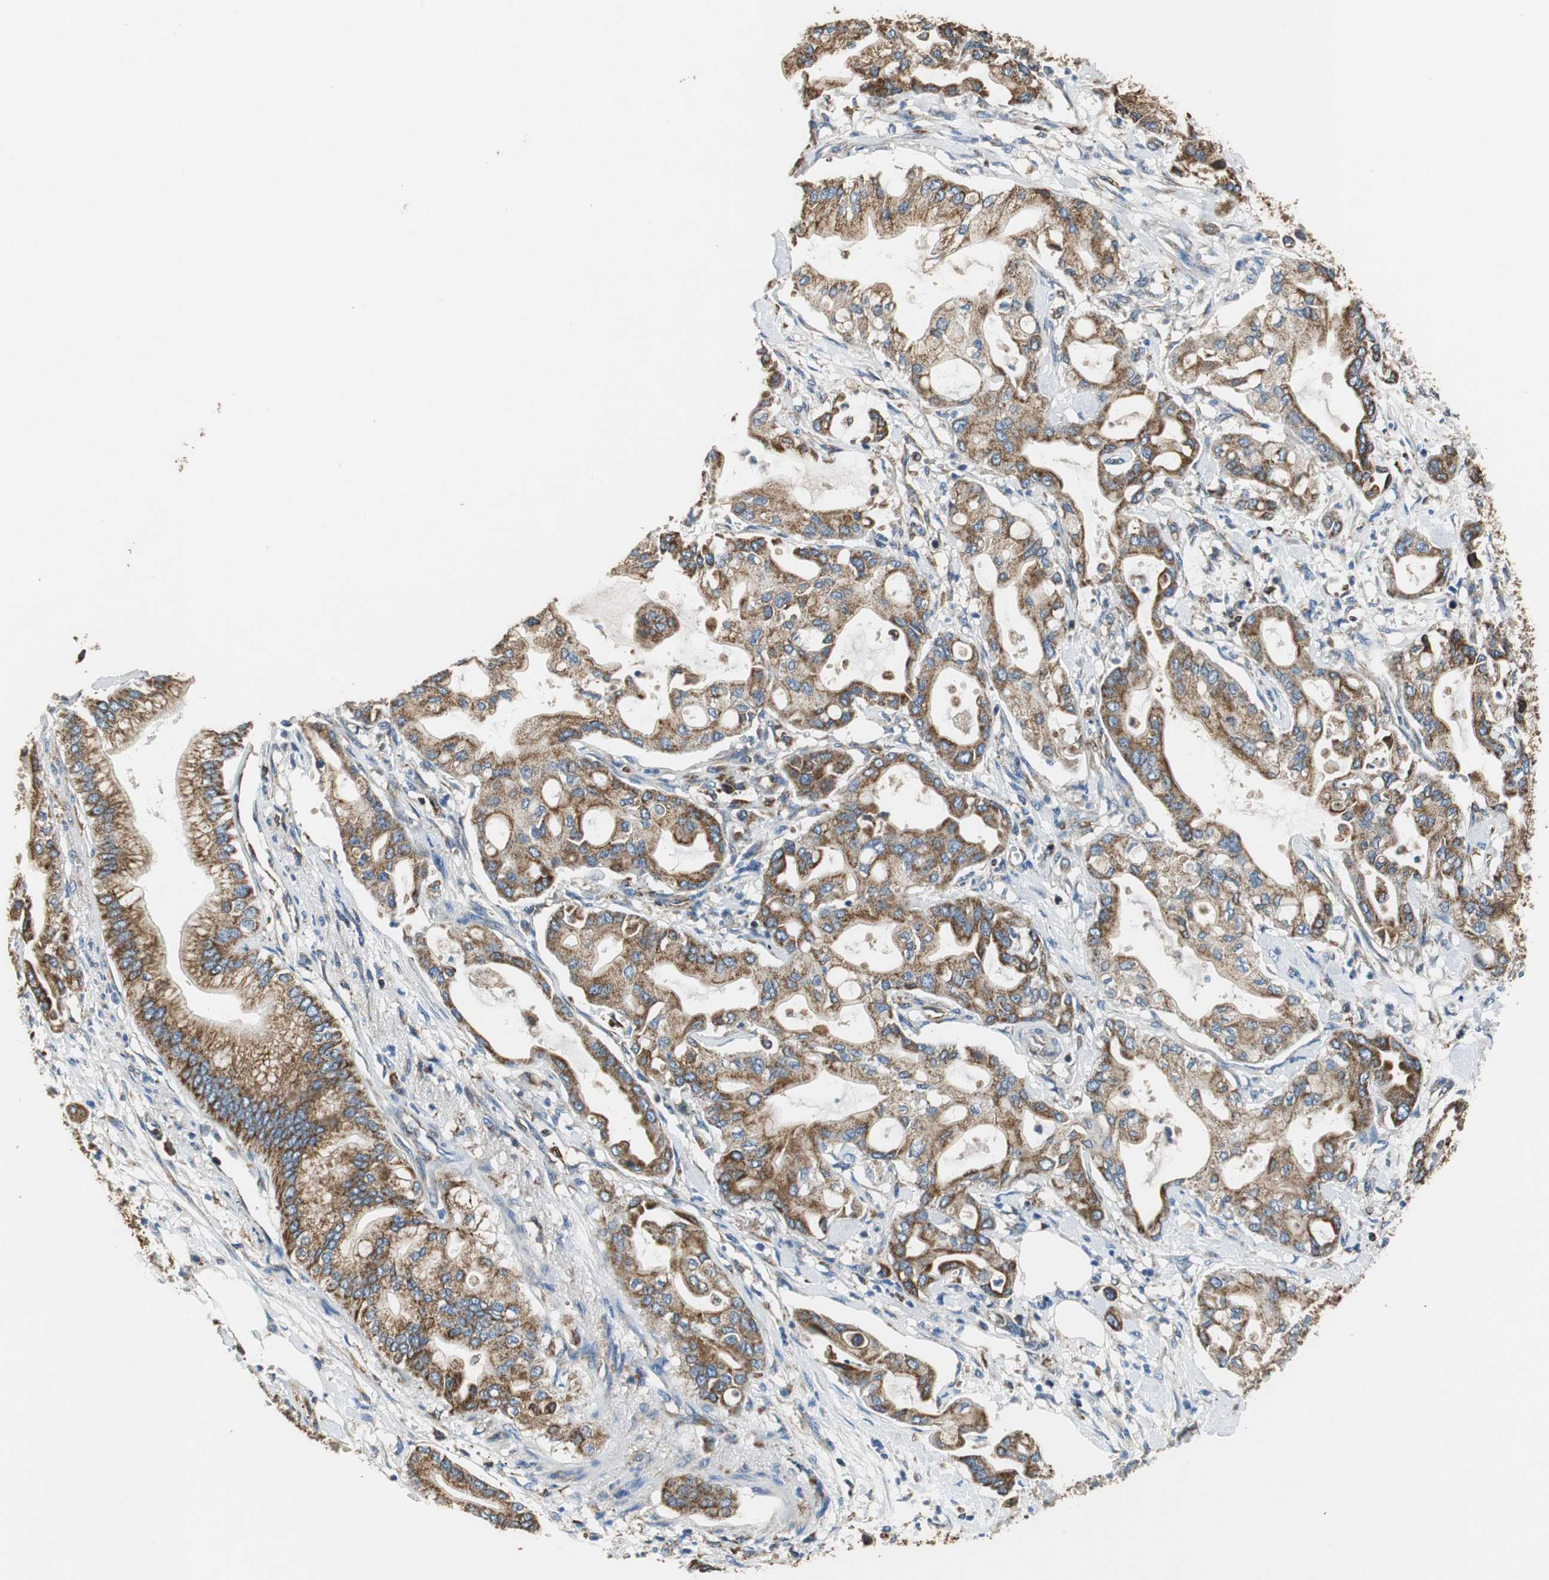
{"staining": {"intensity": "strong", "quantity": ">75%", "location": "cytoplasmic/membranous"}, "tissue": "pancreatic cancer", "cell_type": "Tumor cells", "image_type": "cancer", "snomed": [{"axis": "morphology", "description": "Adenocarcinoma, NOS"}, {"axis": "morphology", "description": "Adenocarcinoma, metastatic, NOS"}, {"axis": "topography", "description": "Lymph node"}, {"axis": "topography", "description": "Pancreas"}, {"axis": "topography", "description": "Duodenum"}], "caption": "Immunohistochemistry (IHC) photomicrograph of pancreatic cancer stained for a protein (brown), which shows high levels of strong cytoplasmic/membranous expression in approximately >75% of tumor cells.", "gene": "GSTK1", "patient": {"sex": "female", "age": 64}}